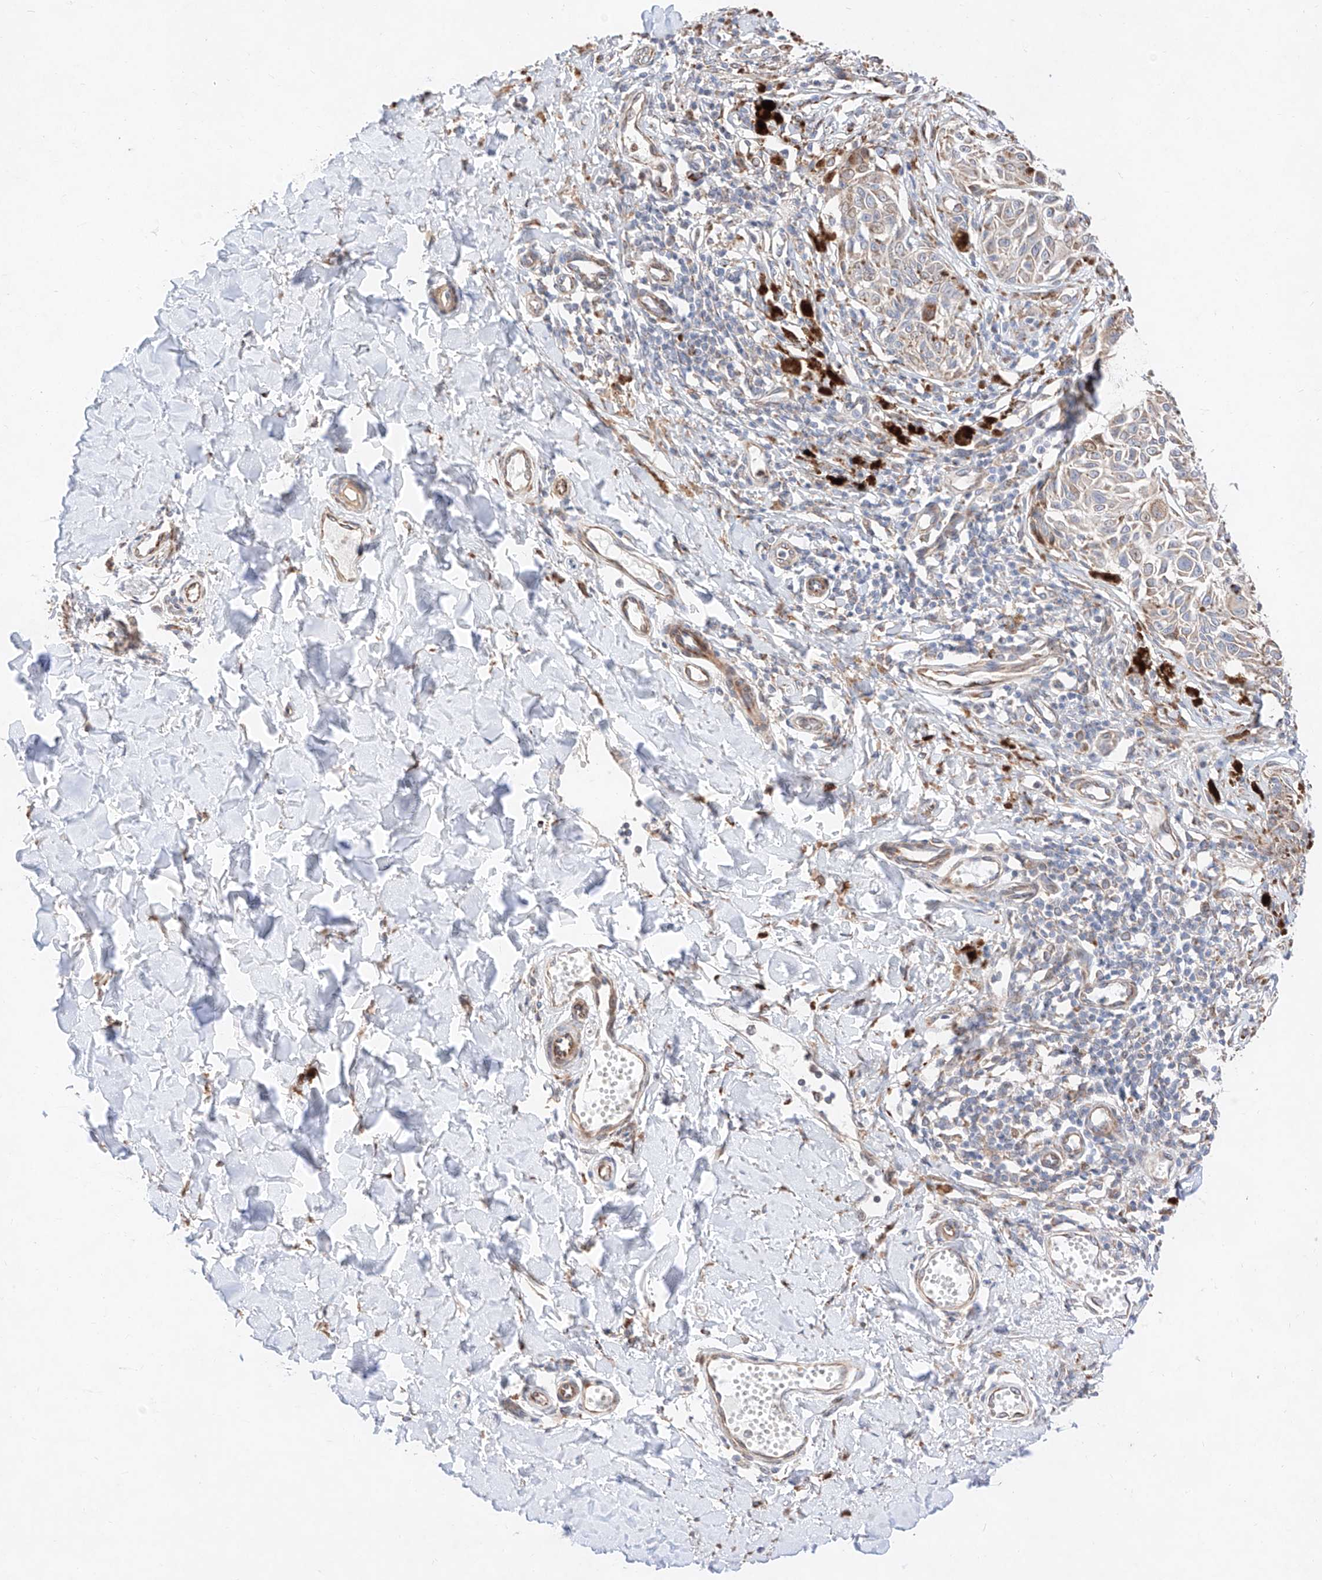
{"staining": {"intensity": "weak", "quantity": ">75%", "location": "cytoplasmic/membranous"}, "tissue": "melanoma", "cell_type": "Tumor cells", "image_type": "cancer", "snomed": [{"axis": "morphology", "description": "Malignant melanoma, NOS"}, {"axis": "topography", "description": "Skin"}], "caption": "Approximately >75% of tumor cells in human malignant melanoma exhibit weak cytoplasmic/membranous protein staining as visualized by brown immunohistochemical staining.", "gene": "ATP9B", "patient": {"sex": "male", "age": 53}}